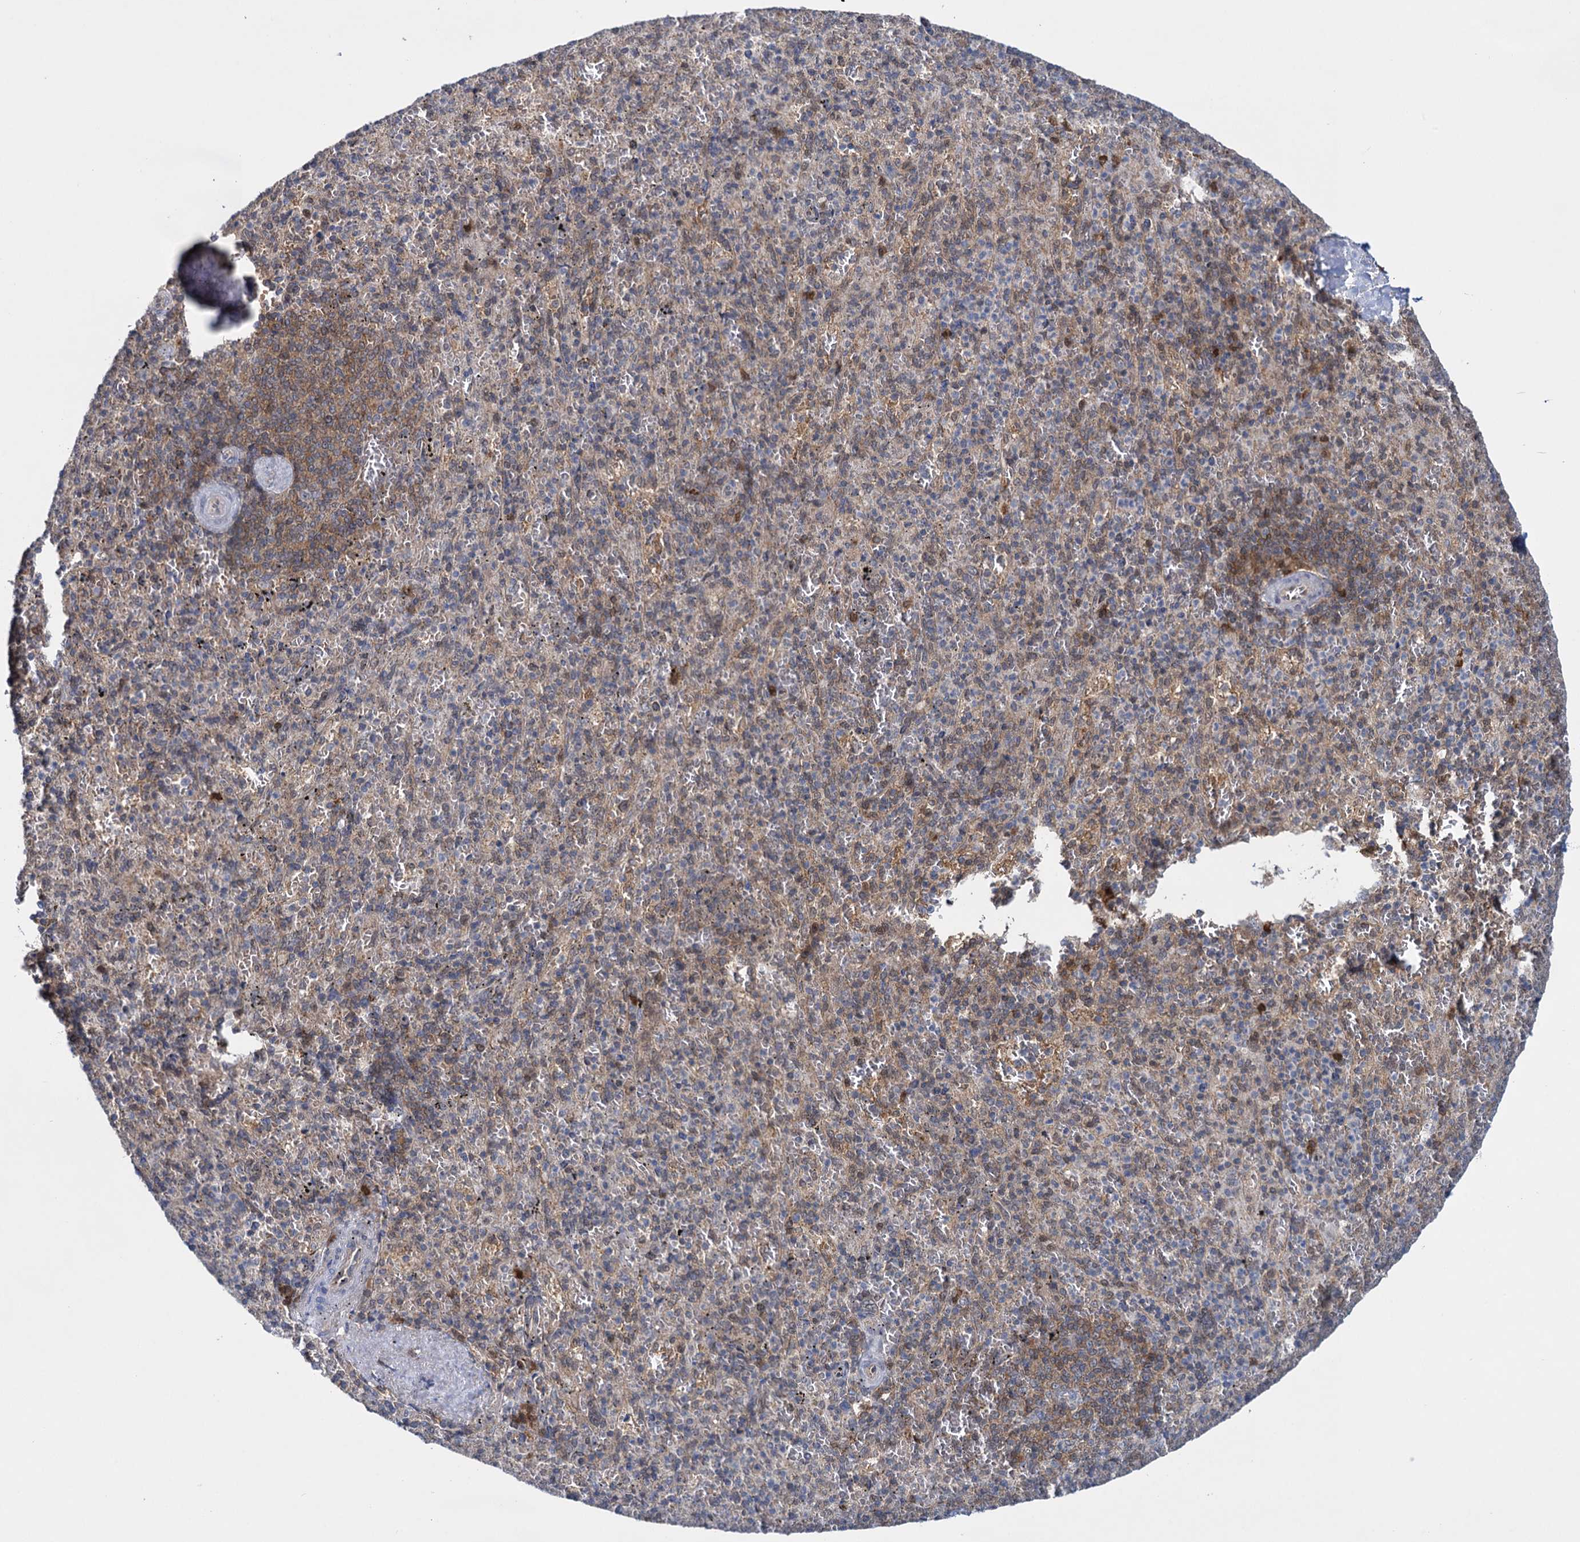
{"staining": {"intensity": "moderate", "quantity": "<25%", "location": "cytoplasmic/membranous"}, "tissue": "spleen", "cell_type": "Cells in red pulp", "image_type": "normal", "snomed": [{"axis": "morphology", "description": "Normal tissue, NOS"}, {"axis": "topography", "description": "Spleen"}], "caption": "The photomicrograph exhibits a brown stain indicating the presence of a protein in the cytoplasmic/membranous of cells in red pulp in spleen.", "gene": "GLO1", "patient": {"sex": "male", "age": 82}}